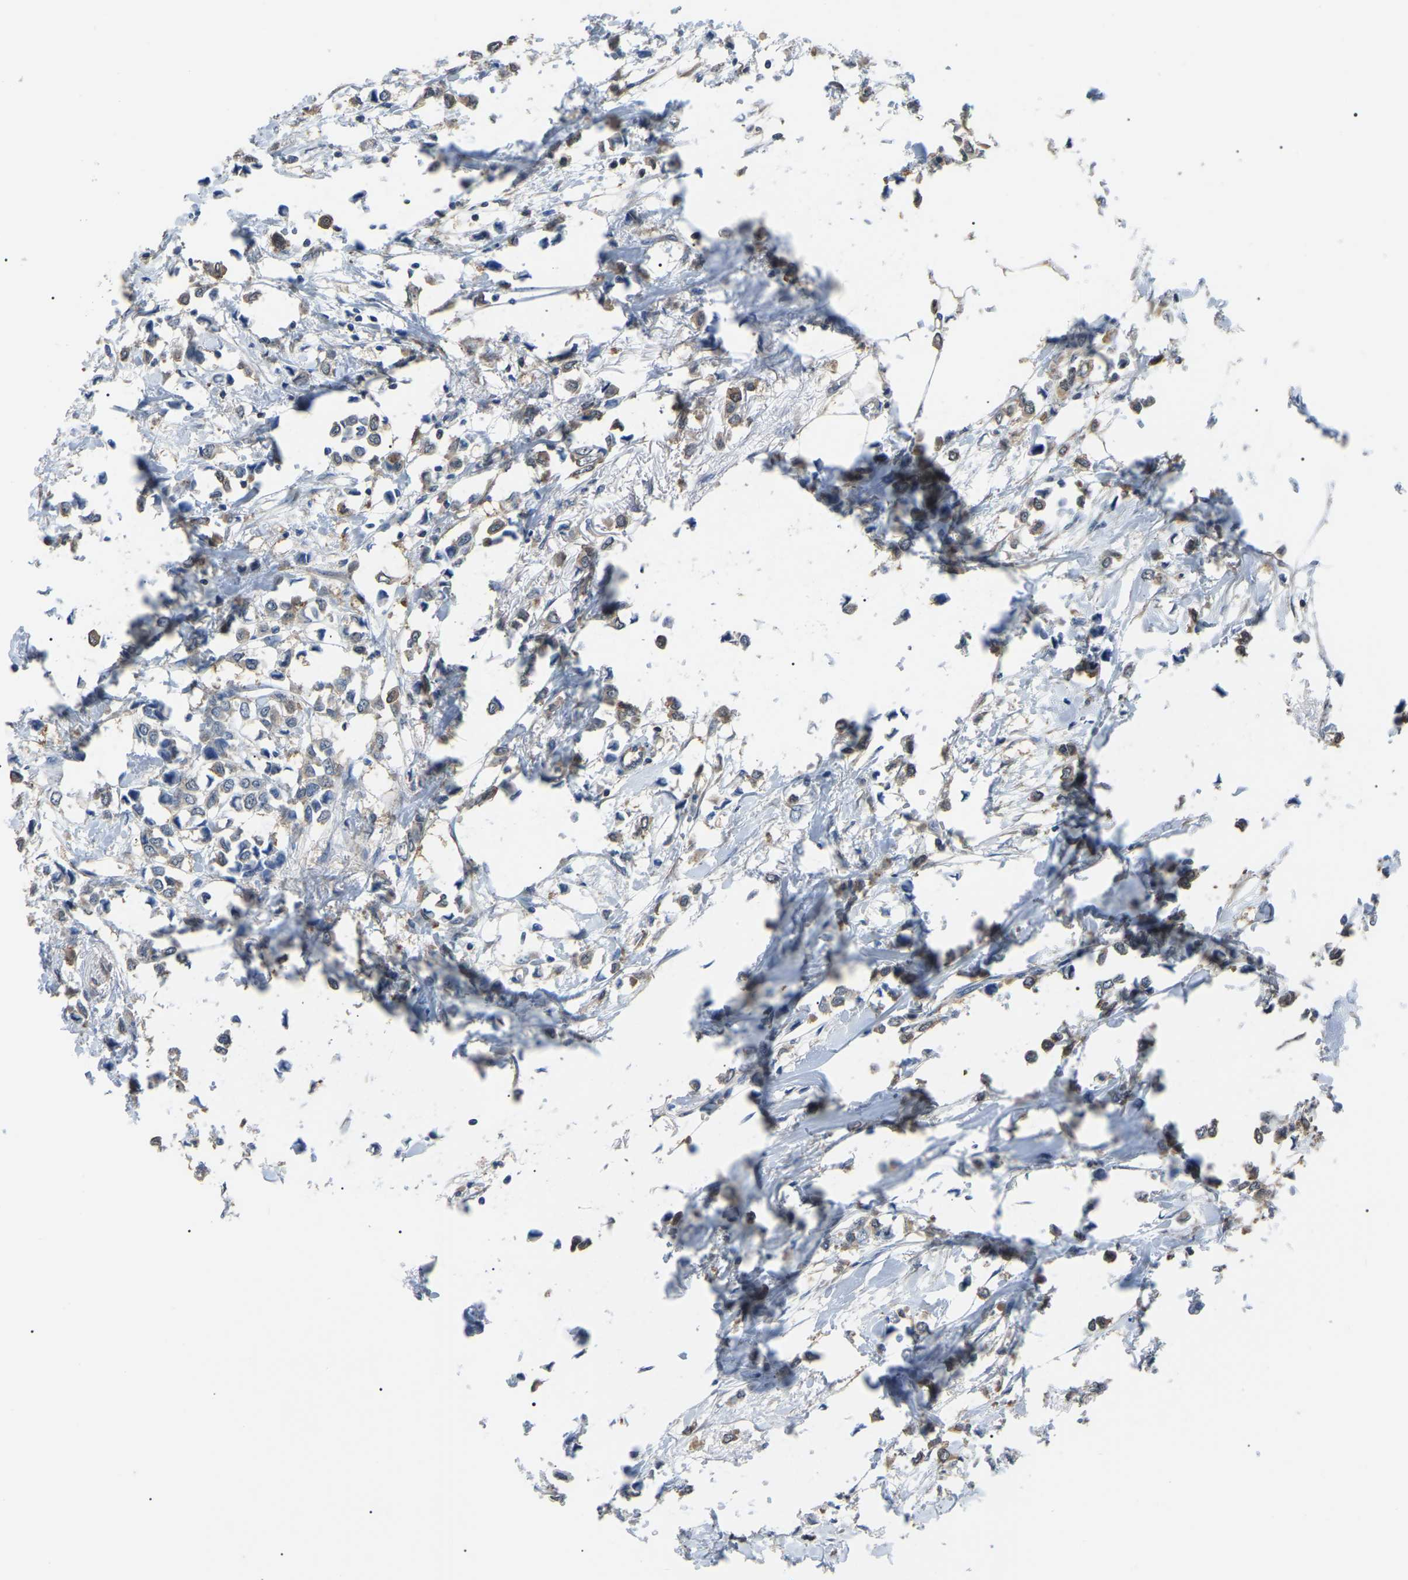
{"staining": {"intensity": "weak", "quantity": ">75%", "location": "cytoplasmic/membranous"}, "tissue": "breast cancer", "cell_type": "Tumor cells", "image_type": "cancer", "snomed": [{"axis": "morphology", "description": "Lobular carcinoma"}, {"axis": "topography", "description": "Breast"}], "caption": "Breast lobular carcinoma tissue shows weak cytoplasmic/membranous staining in about >75% of tumor cells", "gene": "PDCD5", "patient": {"sex": "female", "age": 51}}